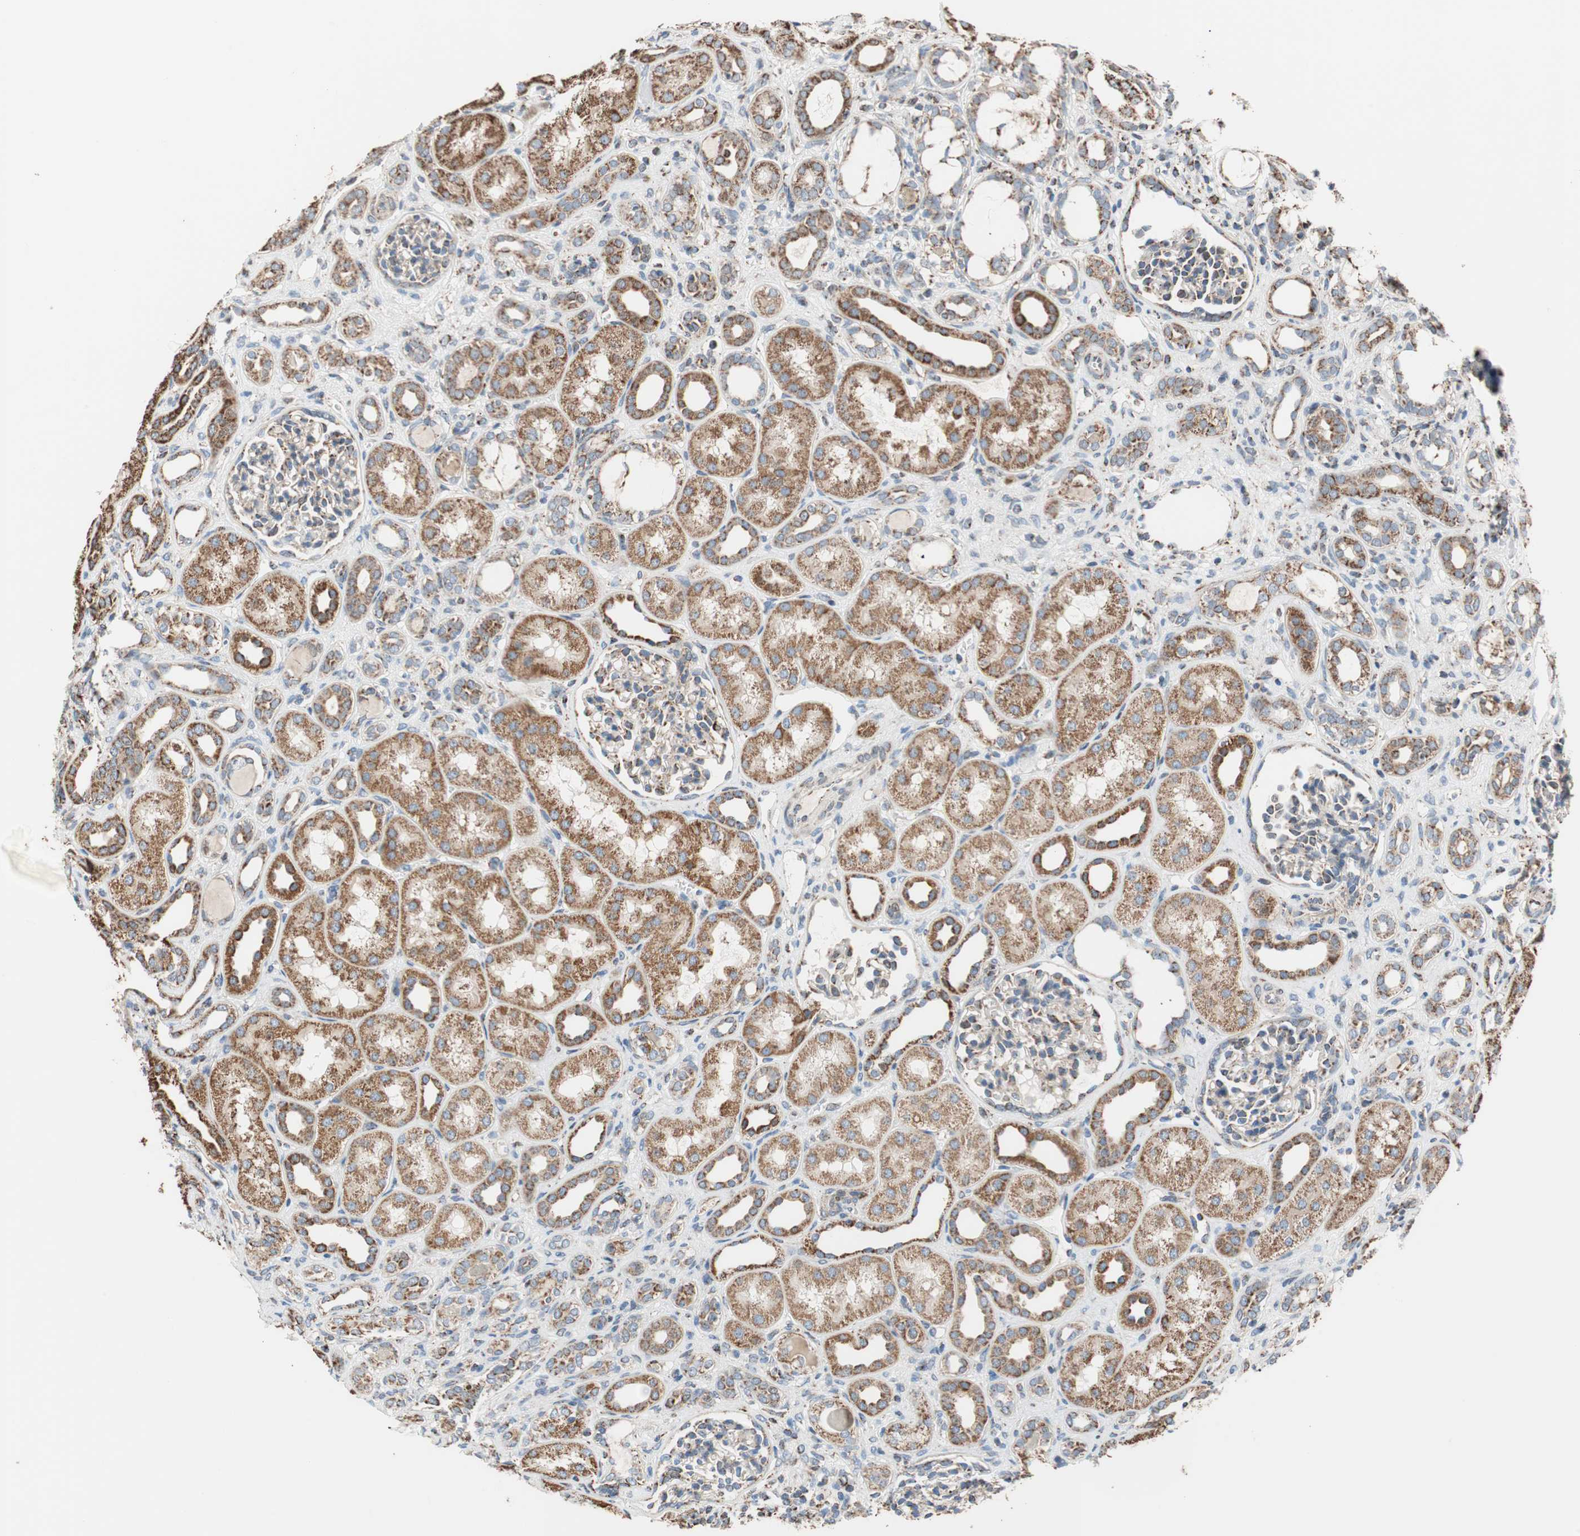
{"staining": {"intensity": "moderate", "quantity": "<25%", "location": "cytoplasmic/membranous"}, "tissue": "kidney", "cell_type": "Cells in glomeruli", "image_type": "normal", "snomed": [{"axis": "morphology", "description": "Normal tissue, NOS"}, {"axis": "topography", "description": "Kidney"}], "caption": "Immunohistochemical staining of benign human kidney exhibits low levels of moderate cytoplasmic/membranous positivity in about <25% of cells in glomeruli.", "gene": "PCSK4", "patient": {"sex": "male", "age": 7}}